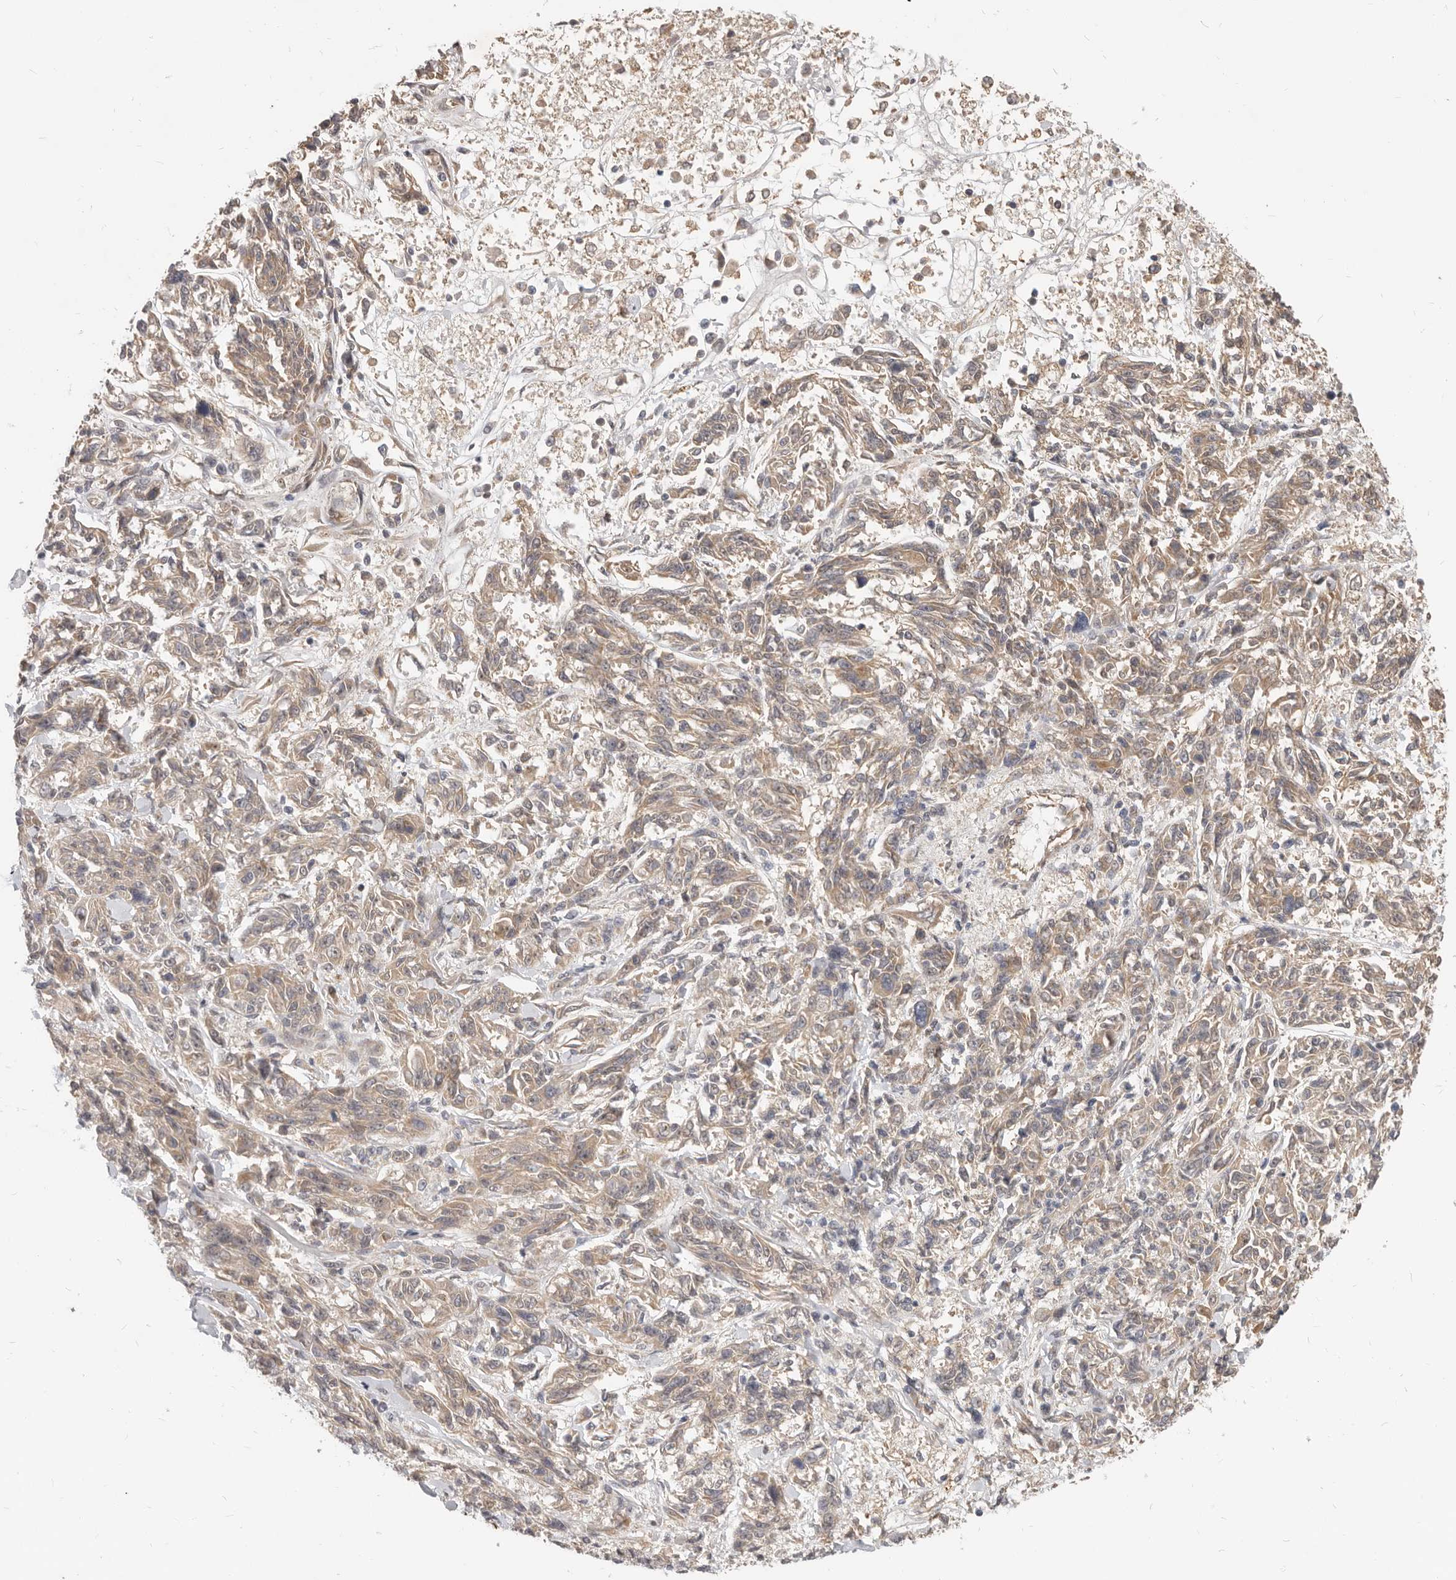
{"staining": {"intensity": "weak", "quantity": ">75%", "location": "cytoplasmic/membranous"}, "tissue": "melanoma", "cell_type": "Tumor cells", "image_type": "cancer", "snomed": [{"axis": "morphology", "description": "Malignant melanoma, NOS"}, {"axis": "topography", "description": "Skin"}], "caption": "Weak cytoplasmic/membranous expression for a protein is identified in approximately >75% of tumor cells of malignant melanoma using IHC.", "gene": "MICALL2", "patient": {"sex": "male", "age": 53}}